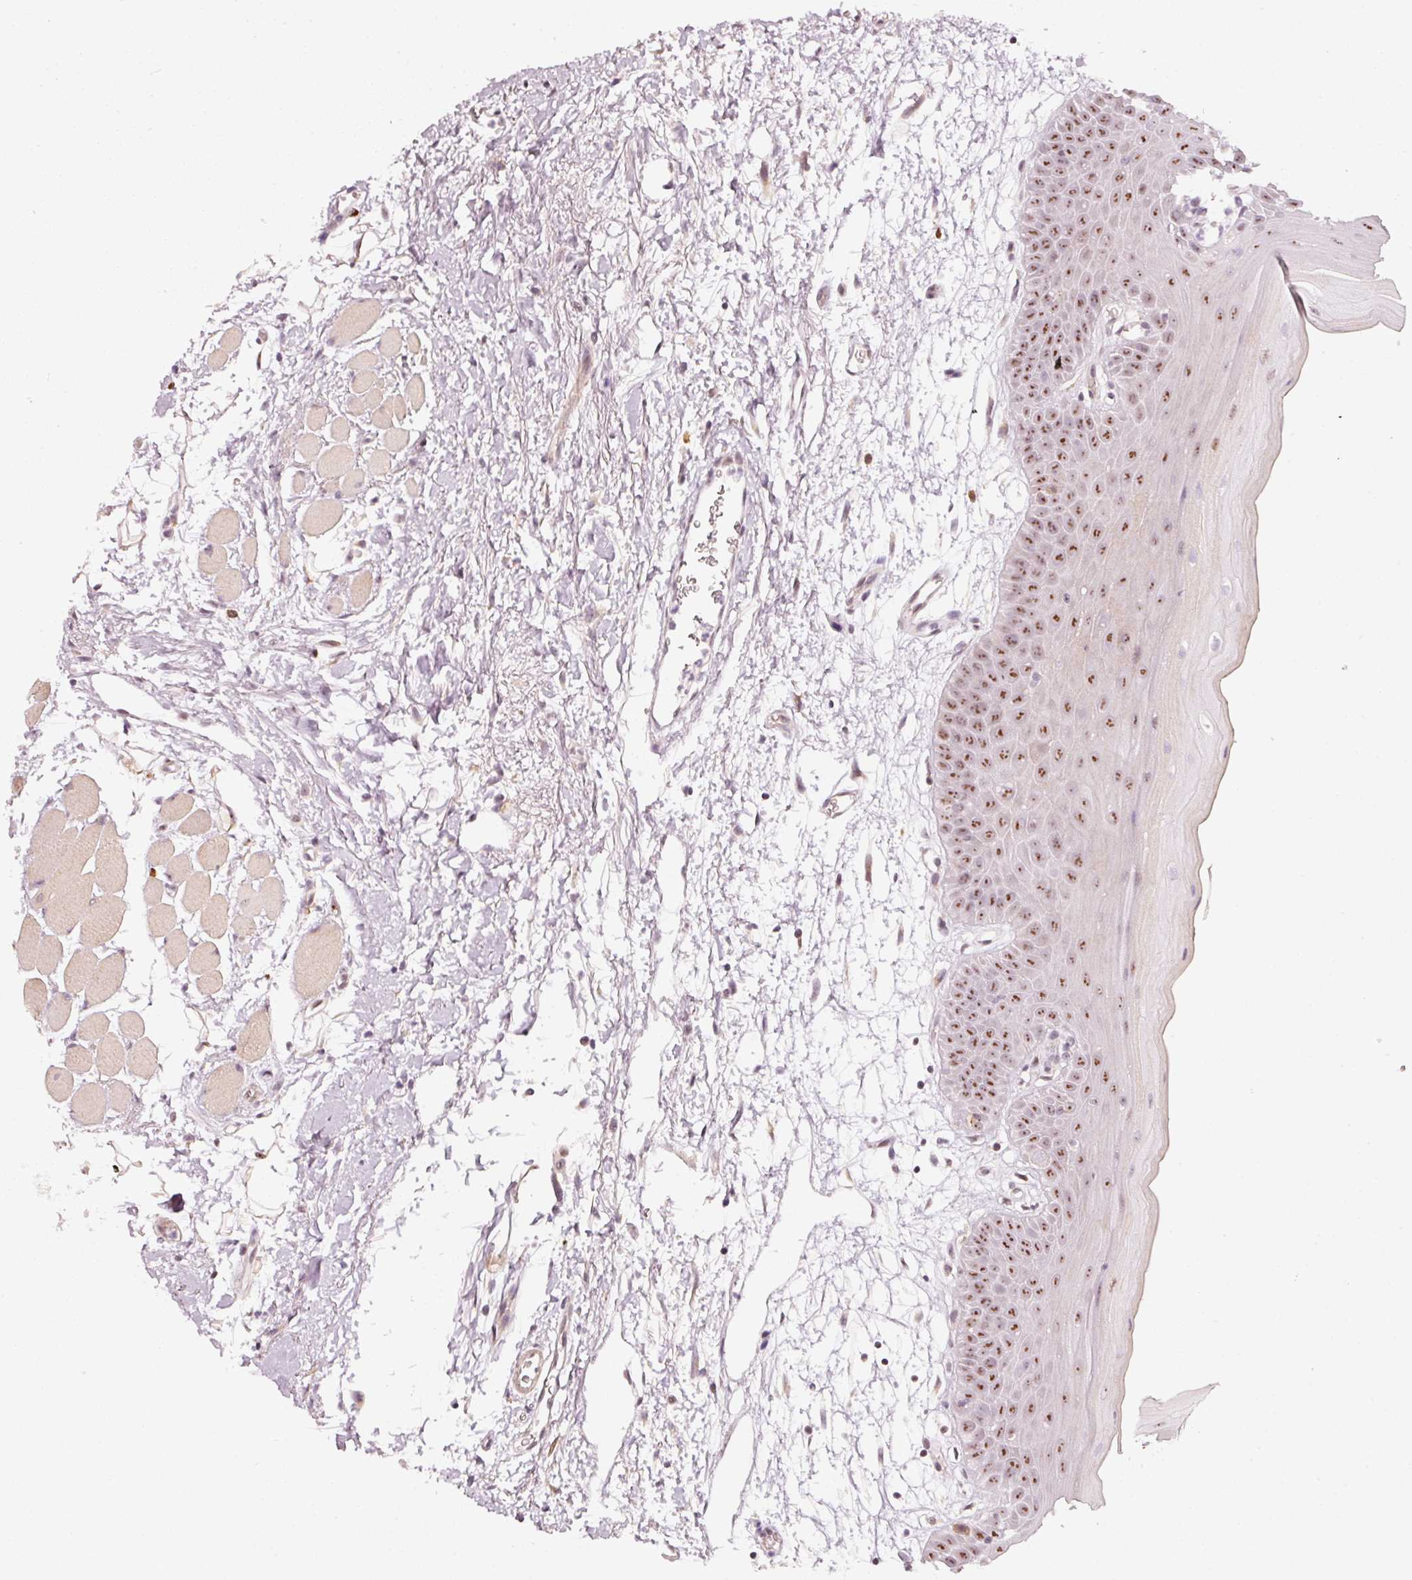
{"staining": {"intensity": "moderate", "quantity": ">75%", "location": "nuclear"}, "tissue": "oral mucosa", "cell_type": "Squamous epithelial cells", "image_type": "normal", "snomed": [{"axis": "morphology", "description": "Normal tissue, NOS"}, {"axis": "topography", "description": "Oral tissue"}, {"axis": "topography", "description": "Tounge, NOS"}], "caption": "Oral mucosa was stained to show a protein in brown. There is medium levels of moderate nuclear staining in about >75% of squamous epithelial cells.", "gene": "MXRA8", "patient": {"sex": "female", "age": 59}}